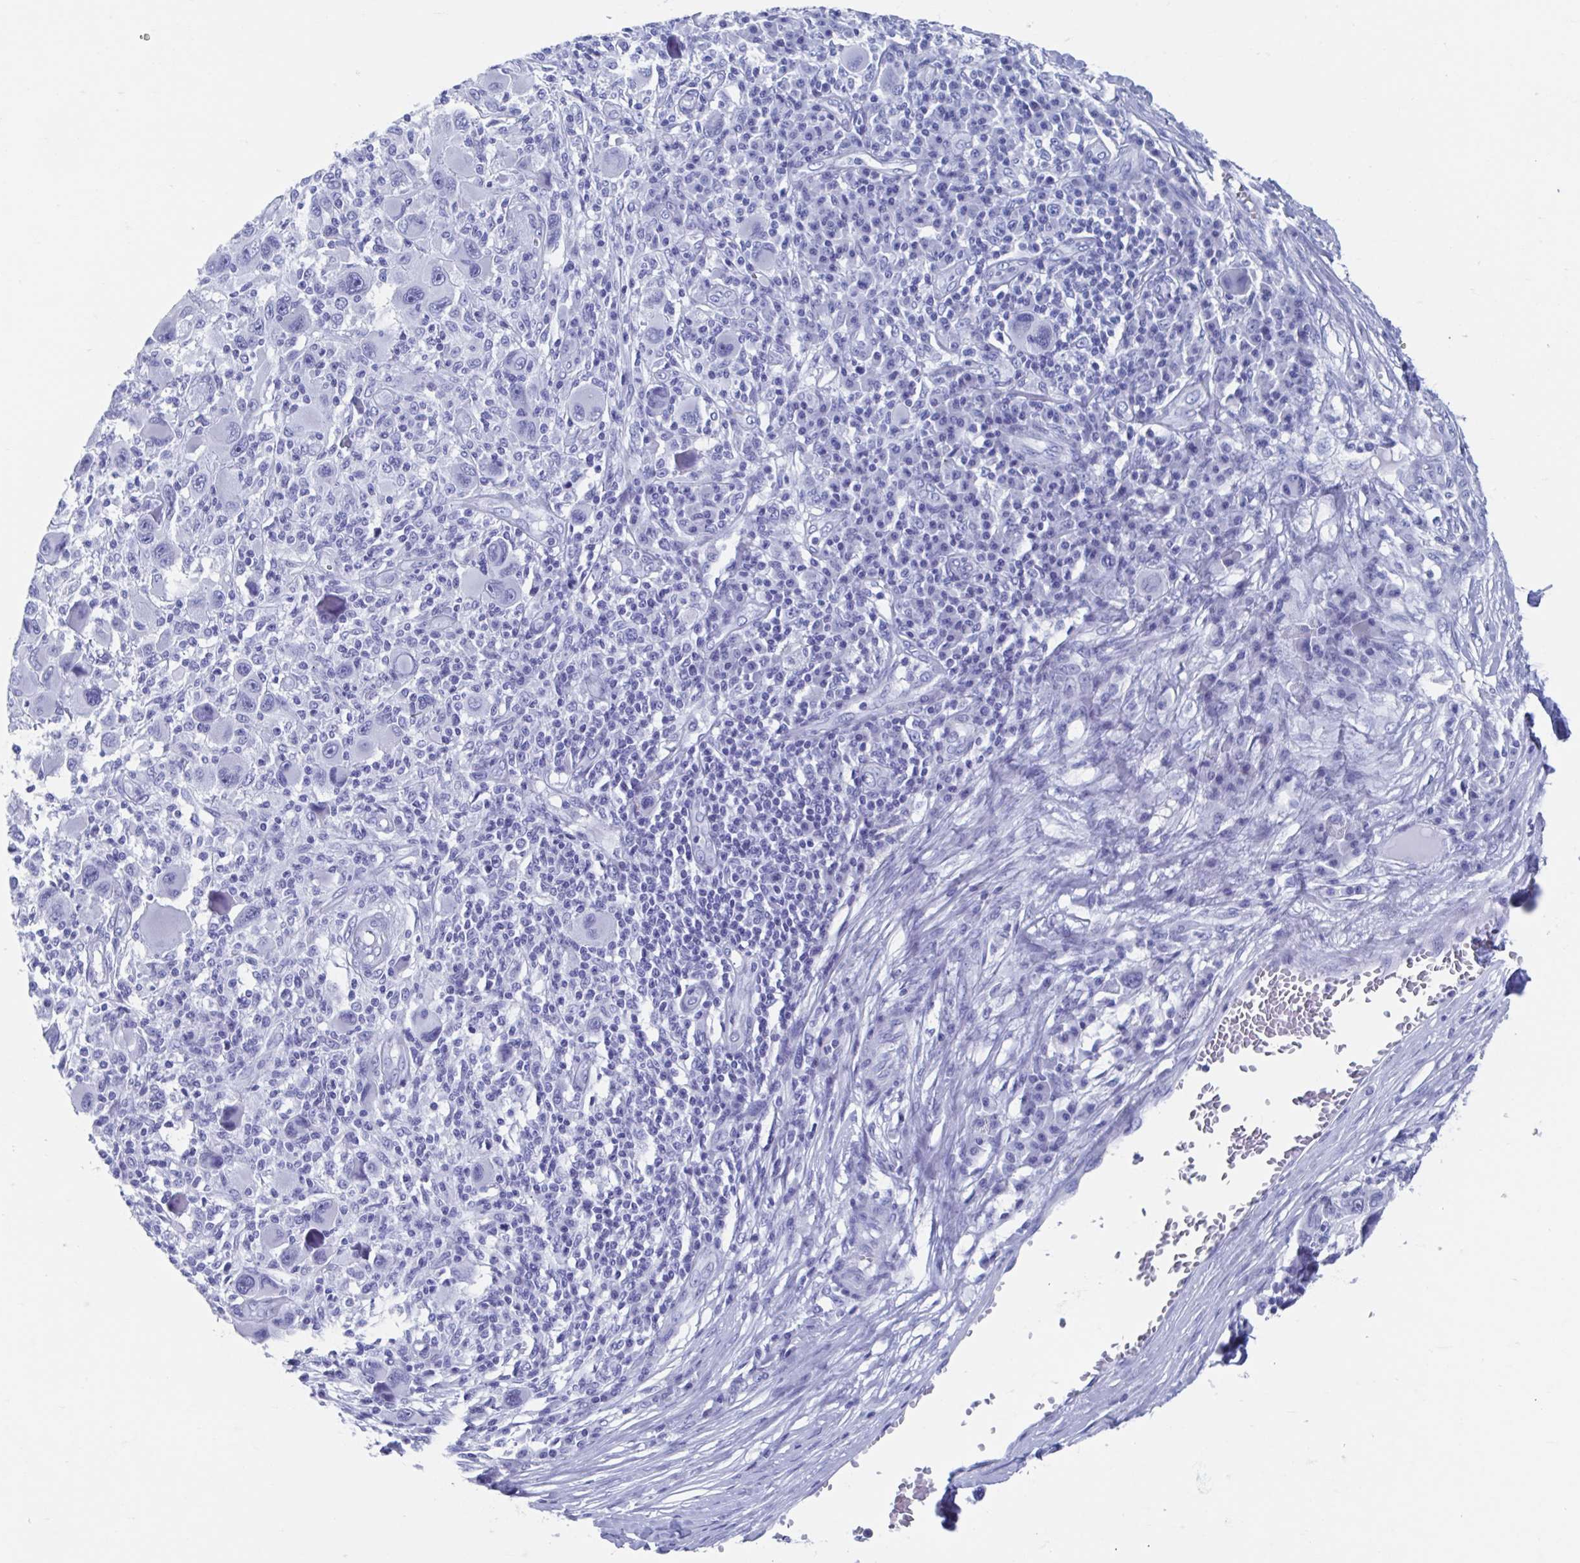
{"staining": {"intensity": "negative", "quantity": "none", "location": "none"}, "tissue": "melanoma", "cell_type": "Tumor cells", "image_type": "cancer", "snomed": [{"axis": "morphology", "description": "Malignant melanoma, NOS"}, {"axis": "topography", "description": "Skin"}], "caption": "A micrograph of malignant melanoma stained for a protein demonstrates no brown staining in tumor cells.", "gene": "C10orf53", "patient": {"sex": "male", "age": 53}}